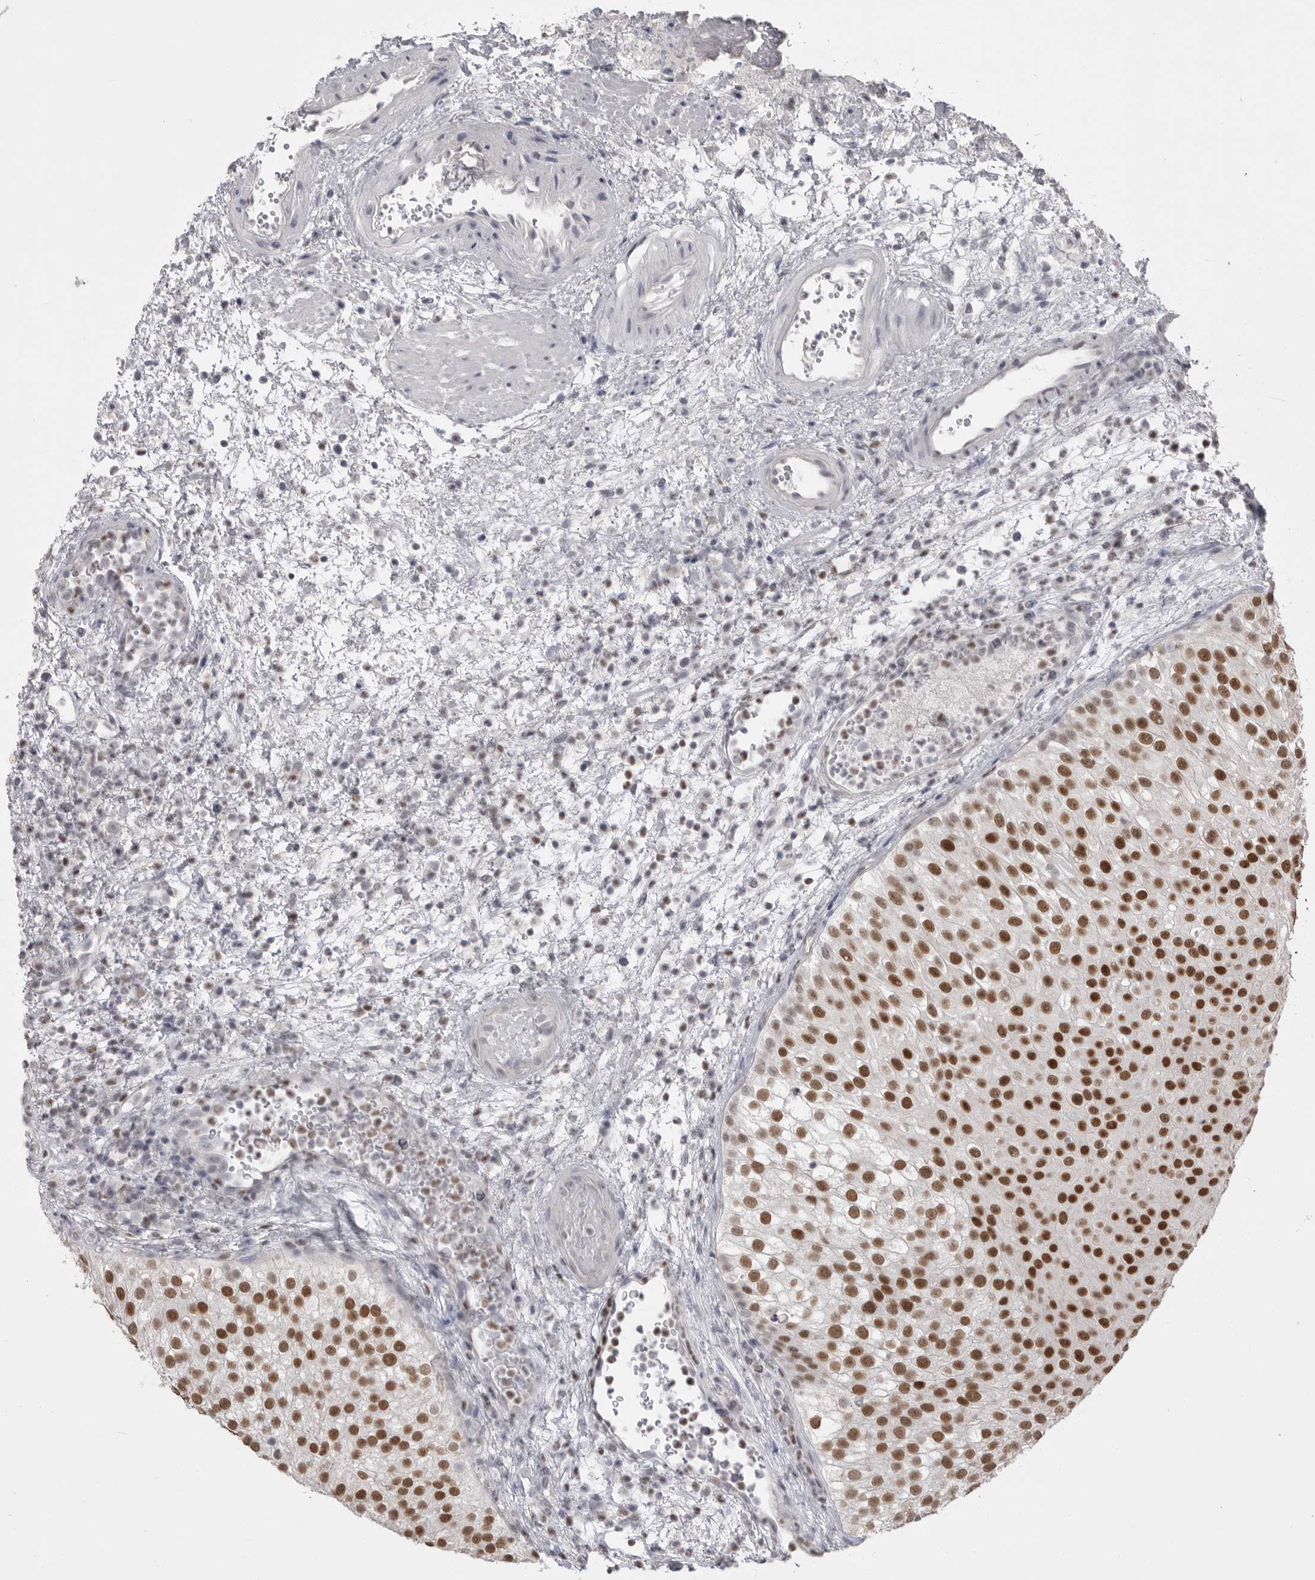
{"staining": {"intensity": "strong", "quantity": ">75%", "location": "nuclear"}, "tissue": "urothelial cancer", "cell_type": "Tumor cells", "image_type": "cancer", "snomed": [{"axis": "morphology", "description": "Urothelial carcinoma, Low grade"}, {"axis": "topography", "description": "Urinary bladder"}], "caption": "Low-grade urothelial carcinoma stained with a brown dye displays strong nuclear positive expression in about >75% of tumor cells.", "gene": "ZBTB7B", "patient": {"sex": "male", "age": 78}}